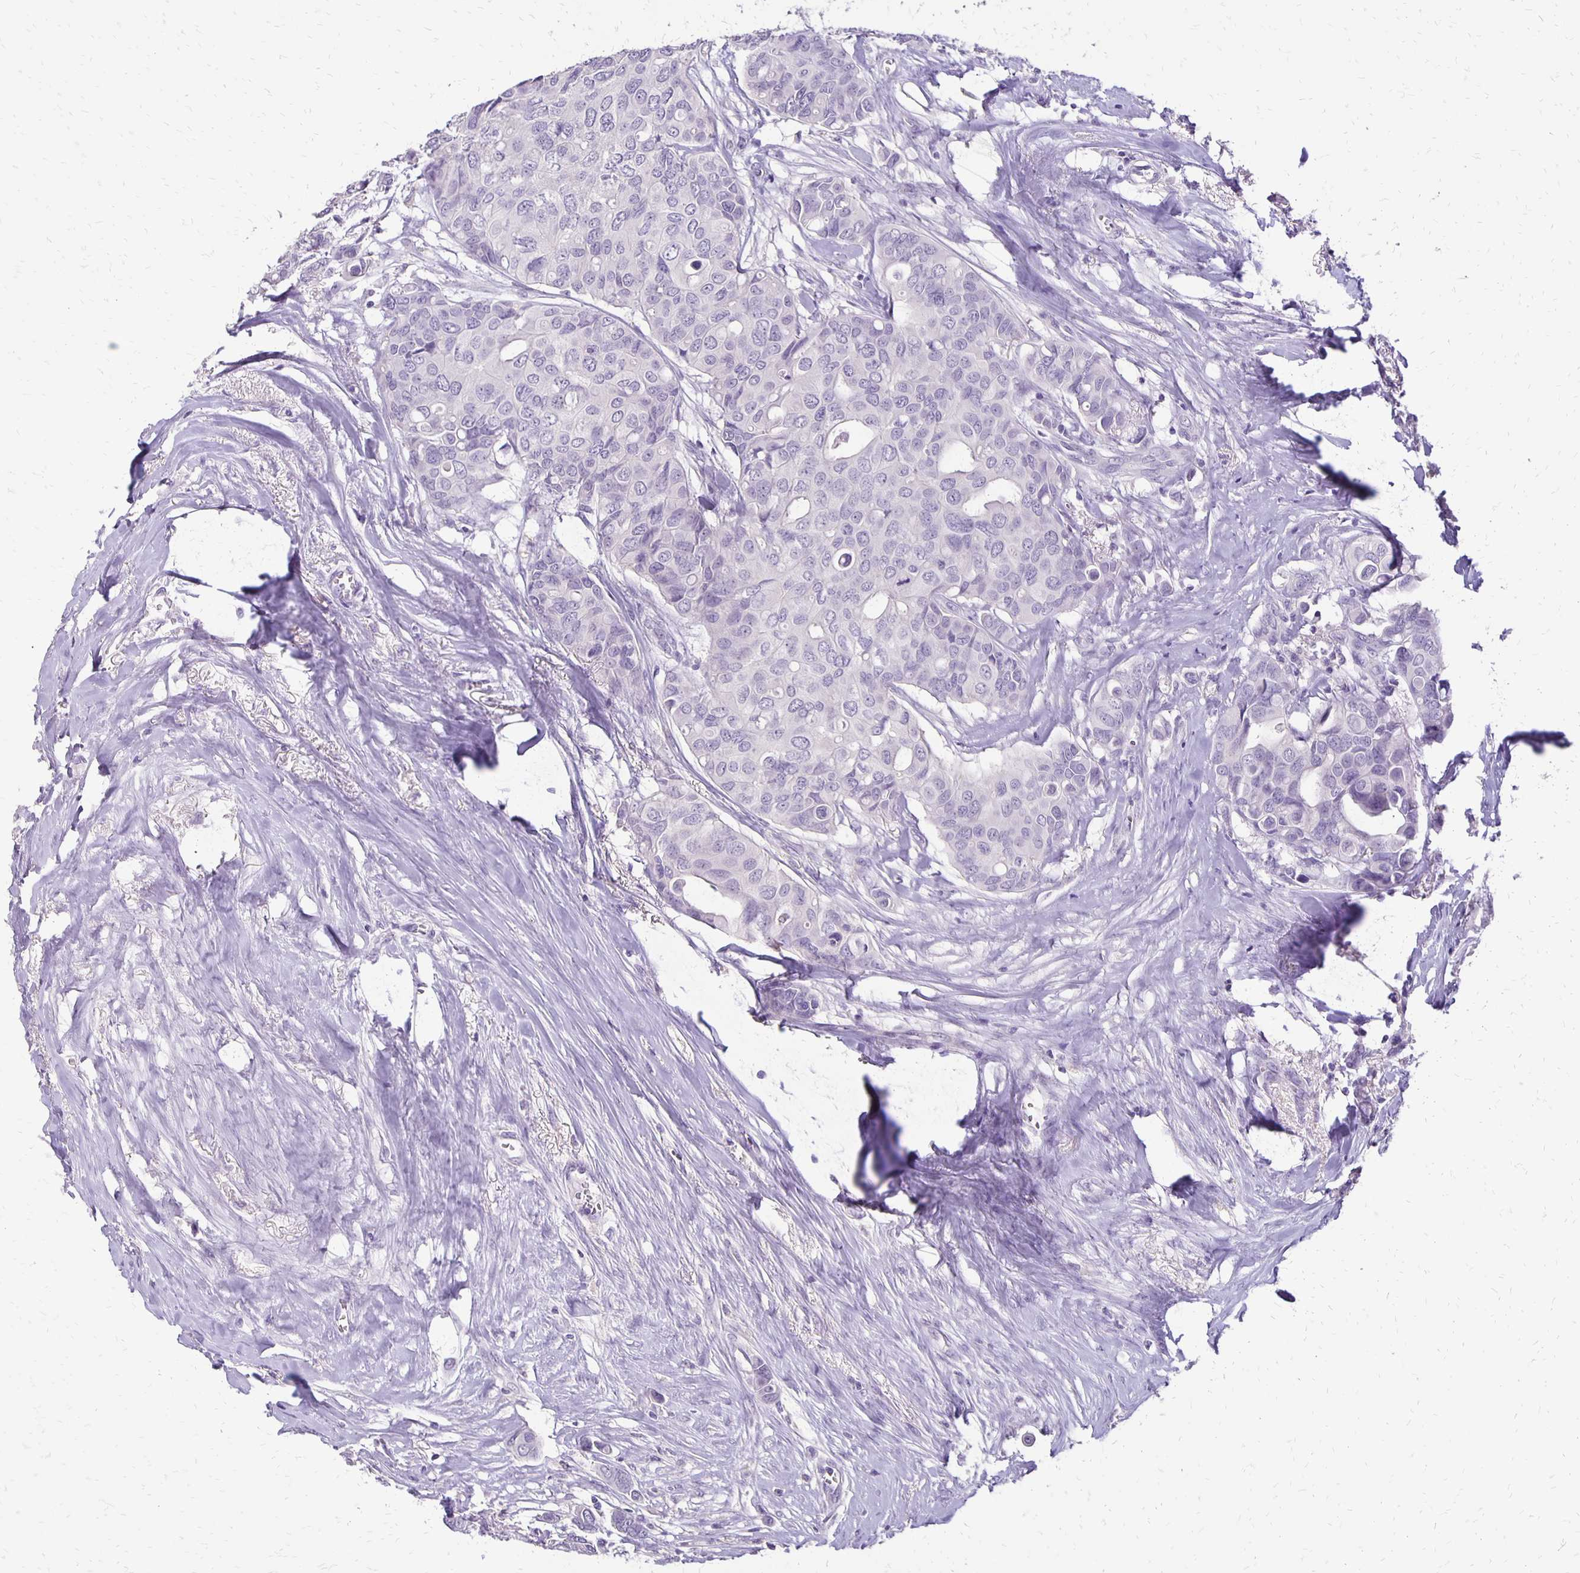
{"staining": {"intensity": "negative", "quantity": "none", "location": "none"}, "tissue": "breast cancer", "cell_type": "Tumor cells", "image_type": "cancer", "snomed": [{"axis": "morphology", "description": "Duct carcinoma"}, {"axis": "topography", "description": "Breast"}], "caption": "The immunohistochemistry (IHC) photomicrograph has no significant staining in tumor cells of intraductal carcinoma (breast) tissue.", "gene": "ANKRD45", "patient": {"sex": "female", "age": 54}}